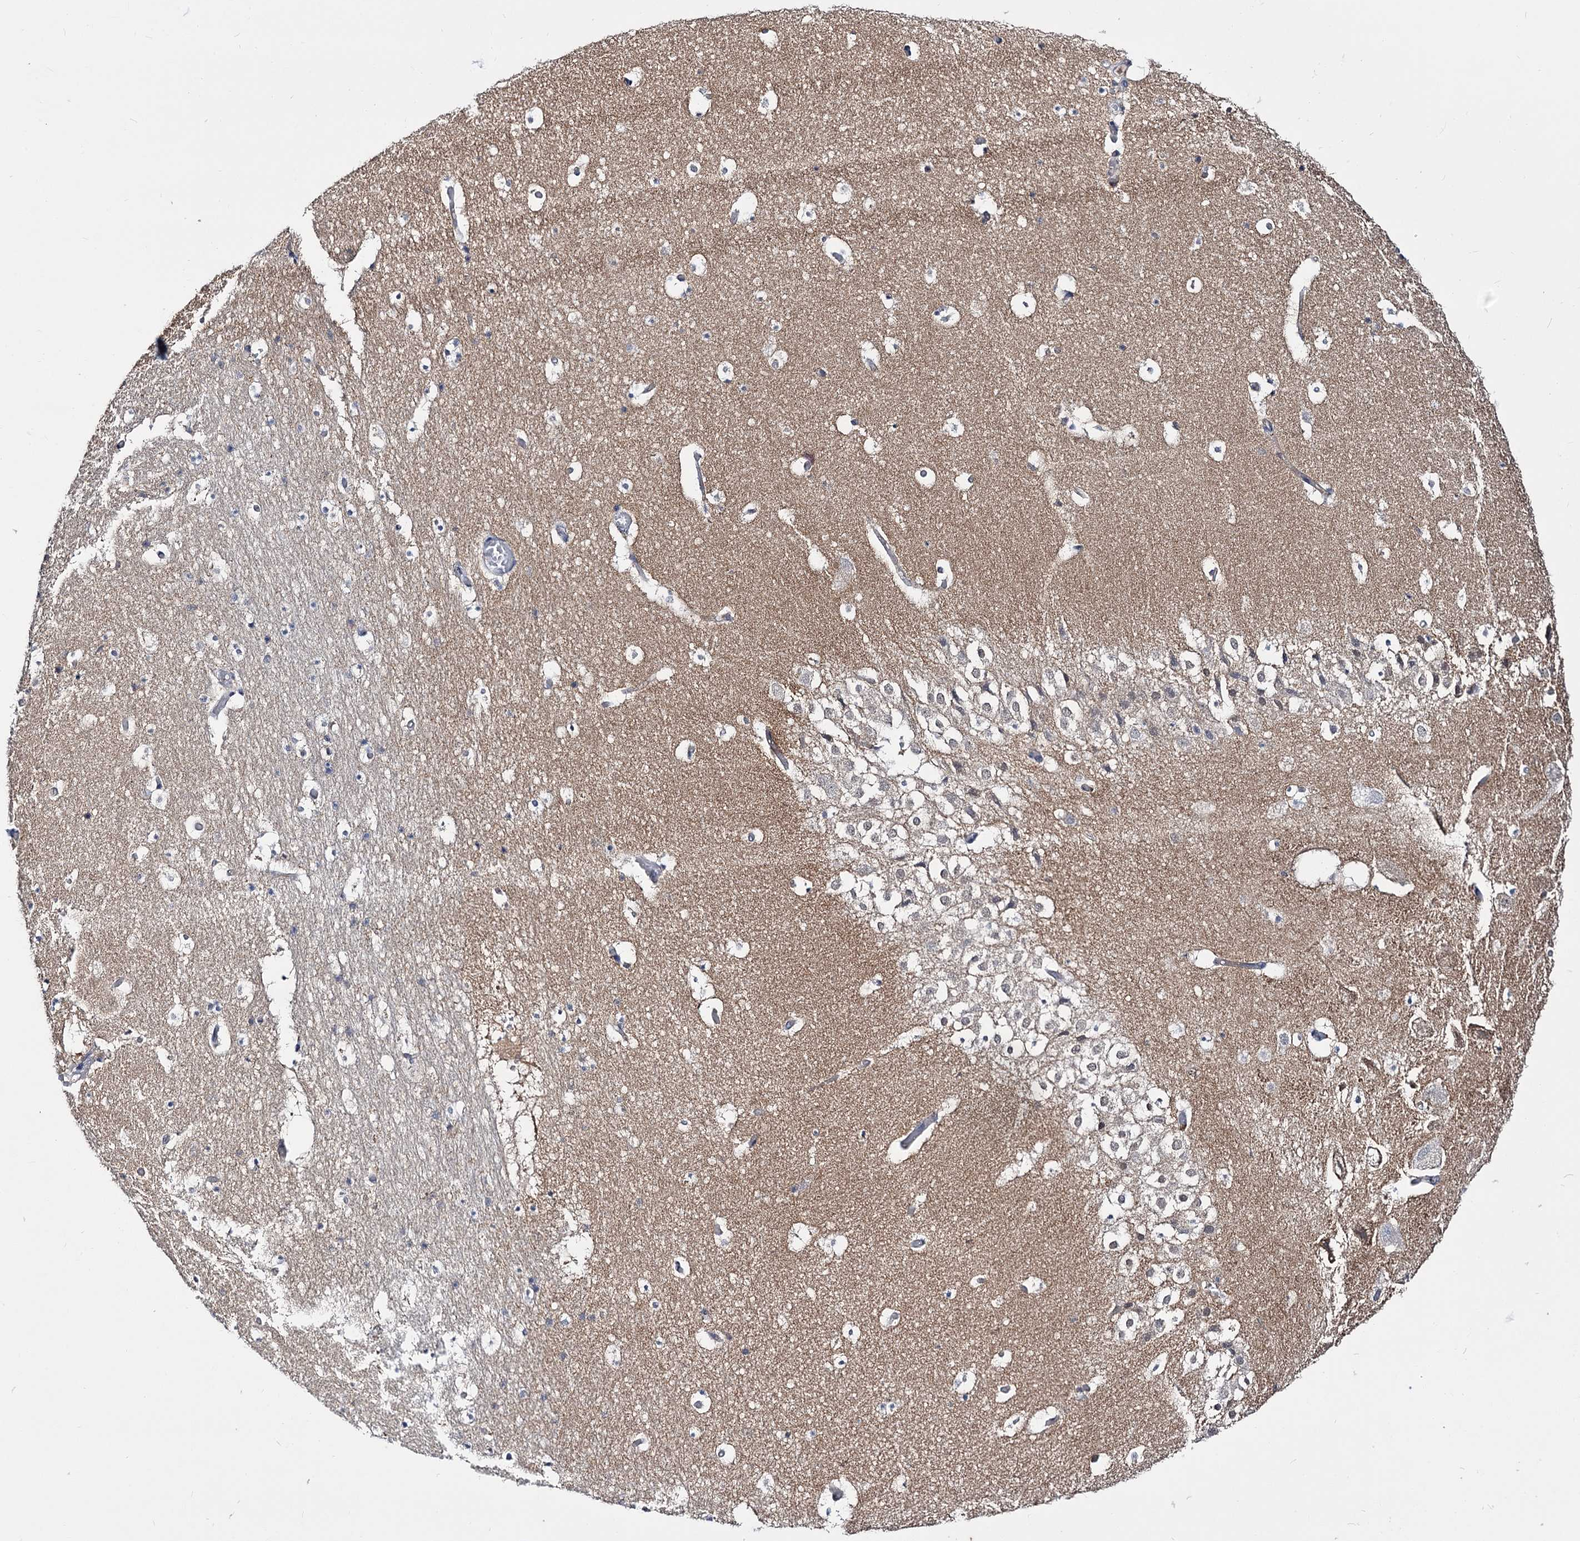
{"staining": {"intensity": "negative", "quantity": "none", "location": "none"}, "tissue": "hippocampus", "cell_type": "Glial cells", "image_type": "normal", "snomed": [{"axis": "morphology", "description": "Normal tissue, NOS"}, {"axis": "topography", "description": "Hippocampus"}], "caption": "Immunohistochemical staining of benign hippocampus demonstrates no significant expression in glial cells. Brightfield microscopy of immunohistochemistry (IHC) stained with DAB (3,3'-diaminobenzidine) (brown) and hematoxylin (blue), captured at high magnification.", "gene": "NEK10", "patient": {"sex": "female", "age": 52}}